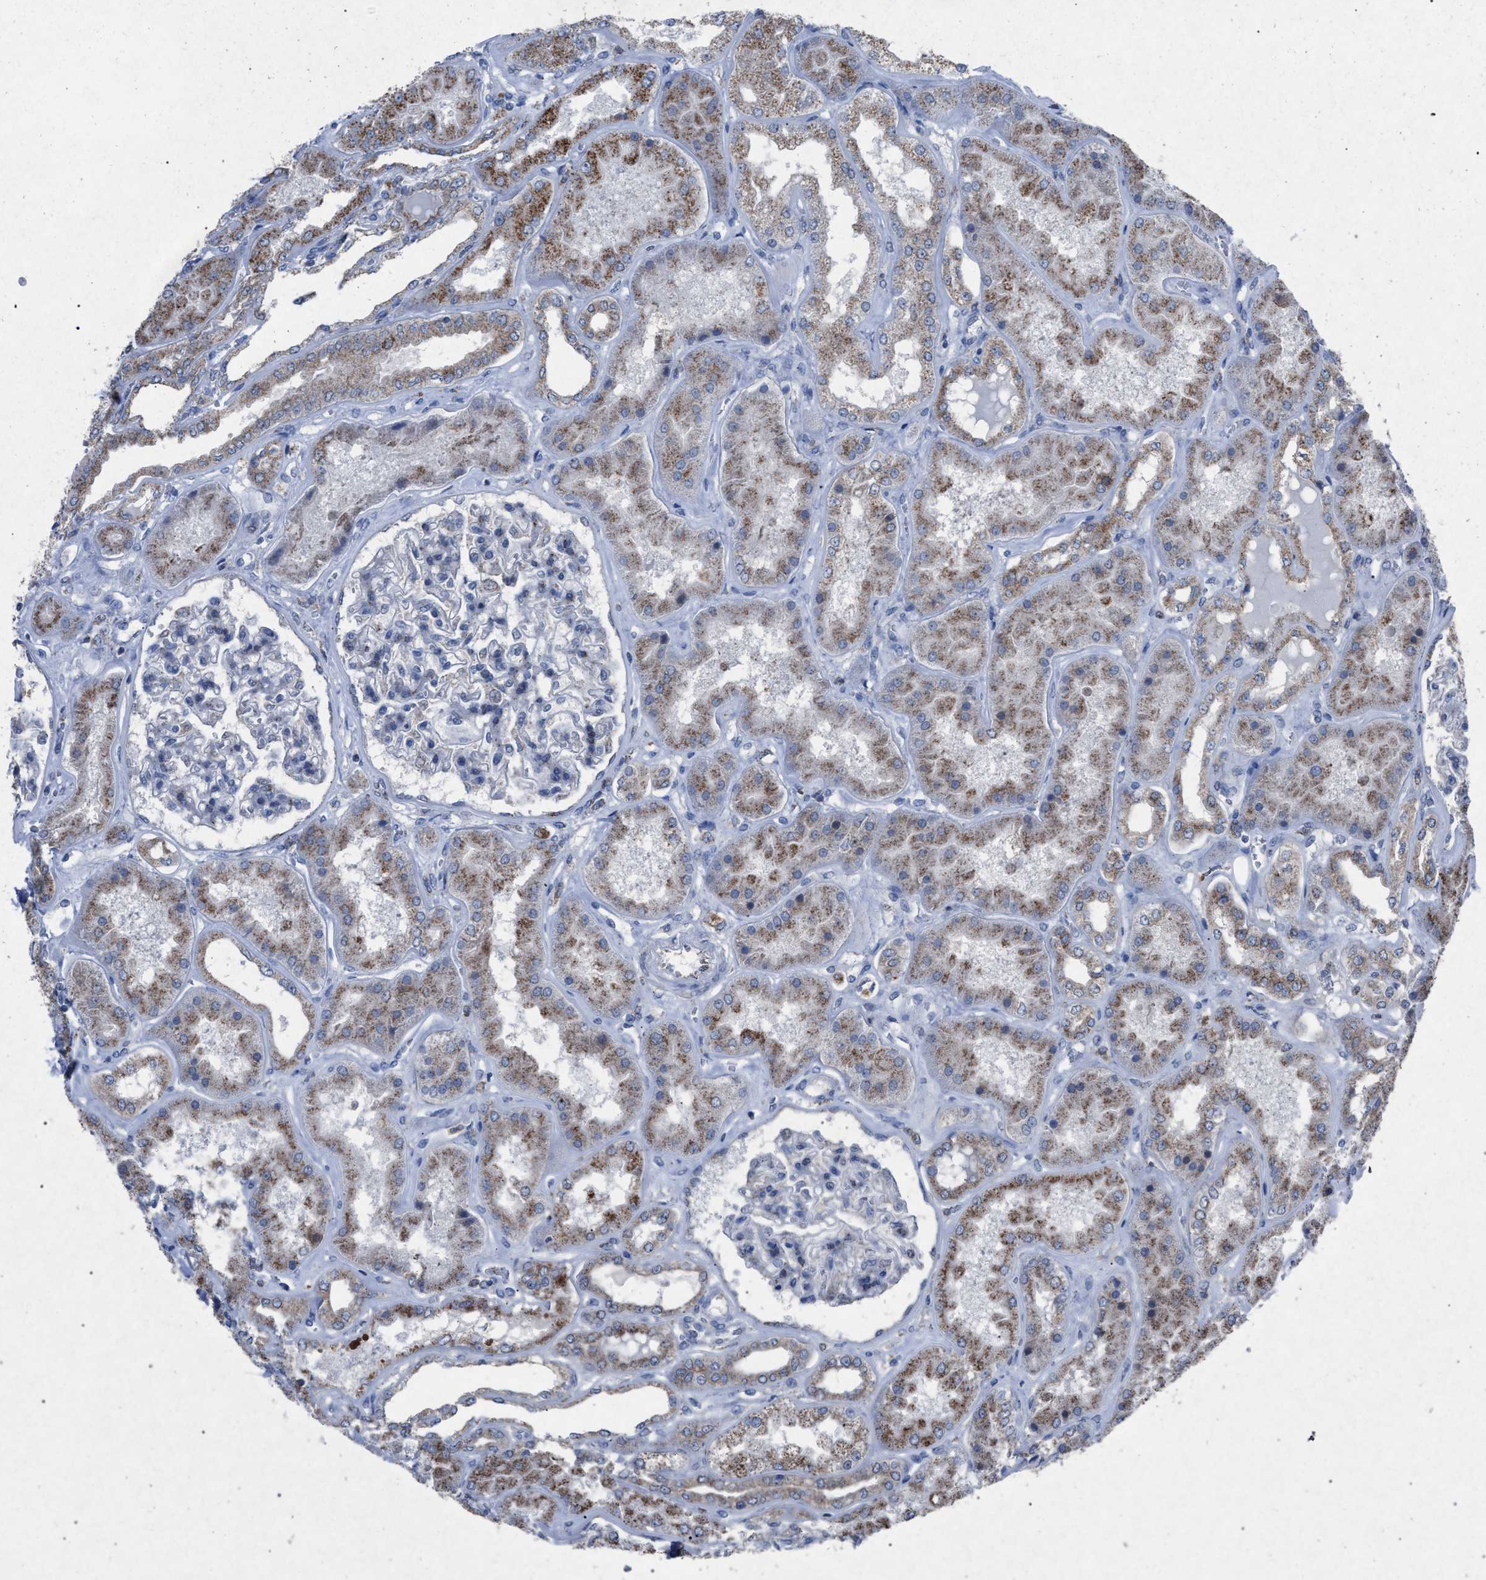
{"staining": {"intensity": "negative", "quantity": "none", "location": "none"}, "tissue": "kidney", "cell_type": "Cells in glomeruli", "image_type": "normal", "snomed": [{"axis": "morphology", "description": "Normal tissue, NOS"}, {"axis": "topography", "description": "Kidney"}], "caption": "This is an immunohistochemistry micrograph of unremarkable human kidney. There is no staining in cells in glomeruli.", "gene": "HSD17B4", "patient": {"sex": "female", "age": 56}}